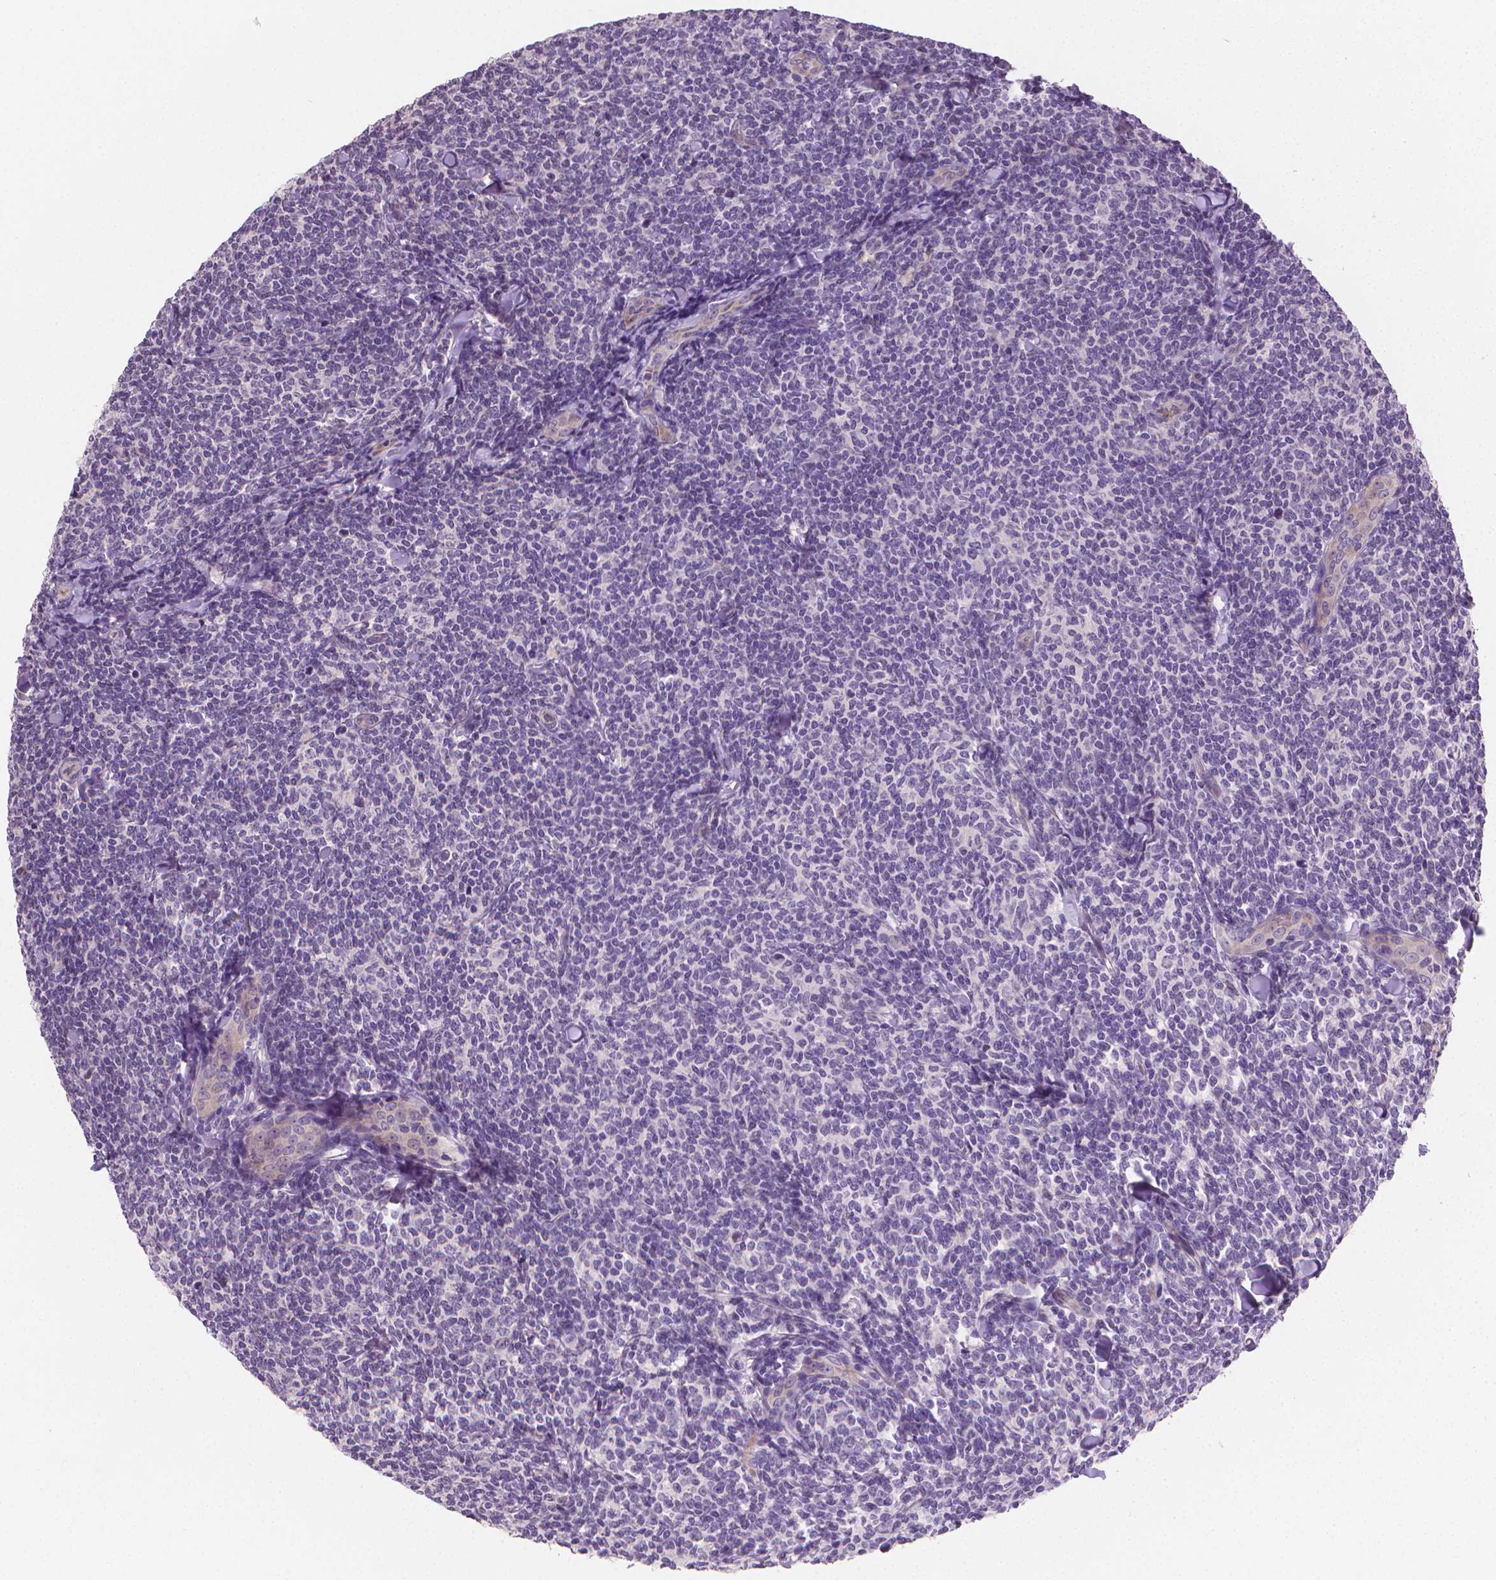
{"staining": {"intensity": "negative", "quantity": "none", "location": "none"}, "tissue": "lymphoma", "cell_type": "Tumor cells", "image_type": "cancer", "snomed": [{"axis": "morphology", "description": "Malignant lymphoma, non-Hodgkin's type, Low grade"}, {"axis": "topography", "description": "Lymph node"}], "caption": "High magnification brightfield microscopy of lymphoma stained with DAB (brown) and counterstained with hematoxylin (blue): tumor cells show no significant positivity.", "gene": "CLXN", "patient": {"sex": "female", "age": 56}}